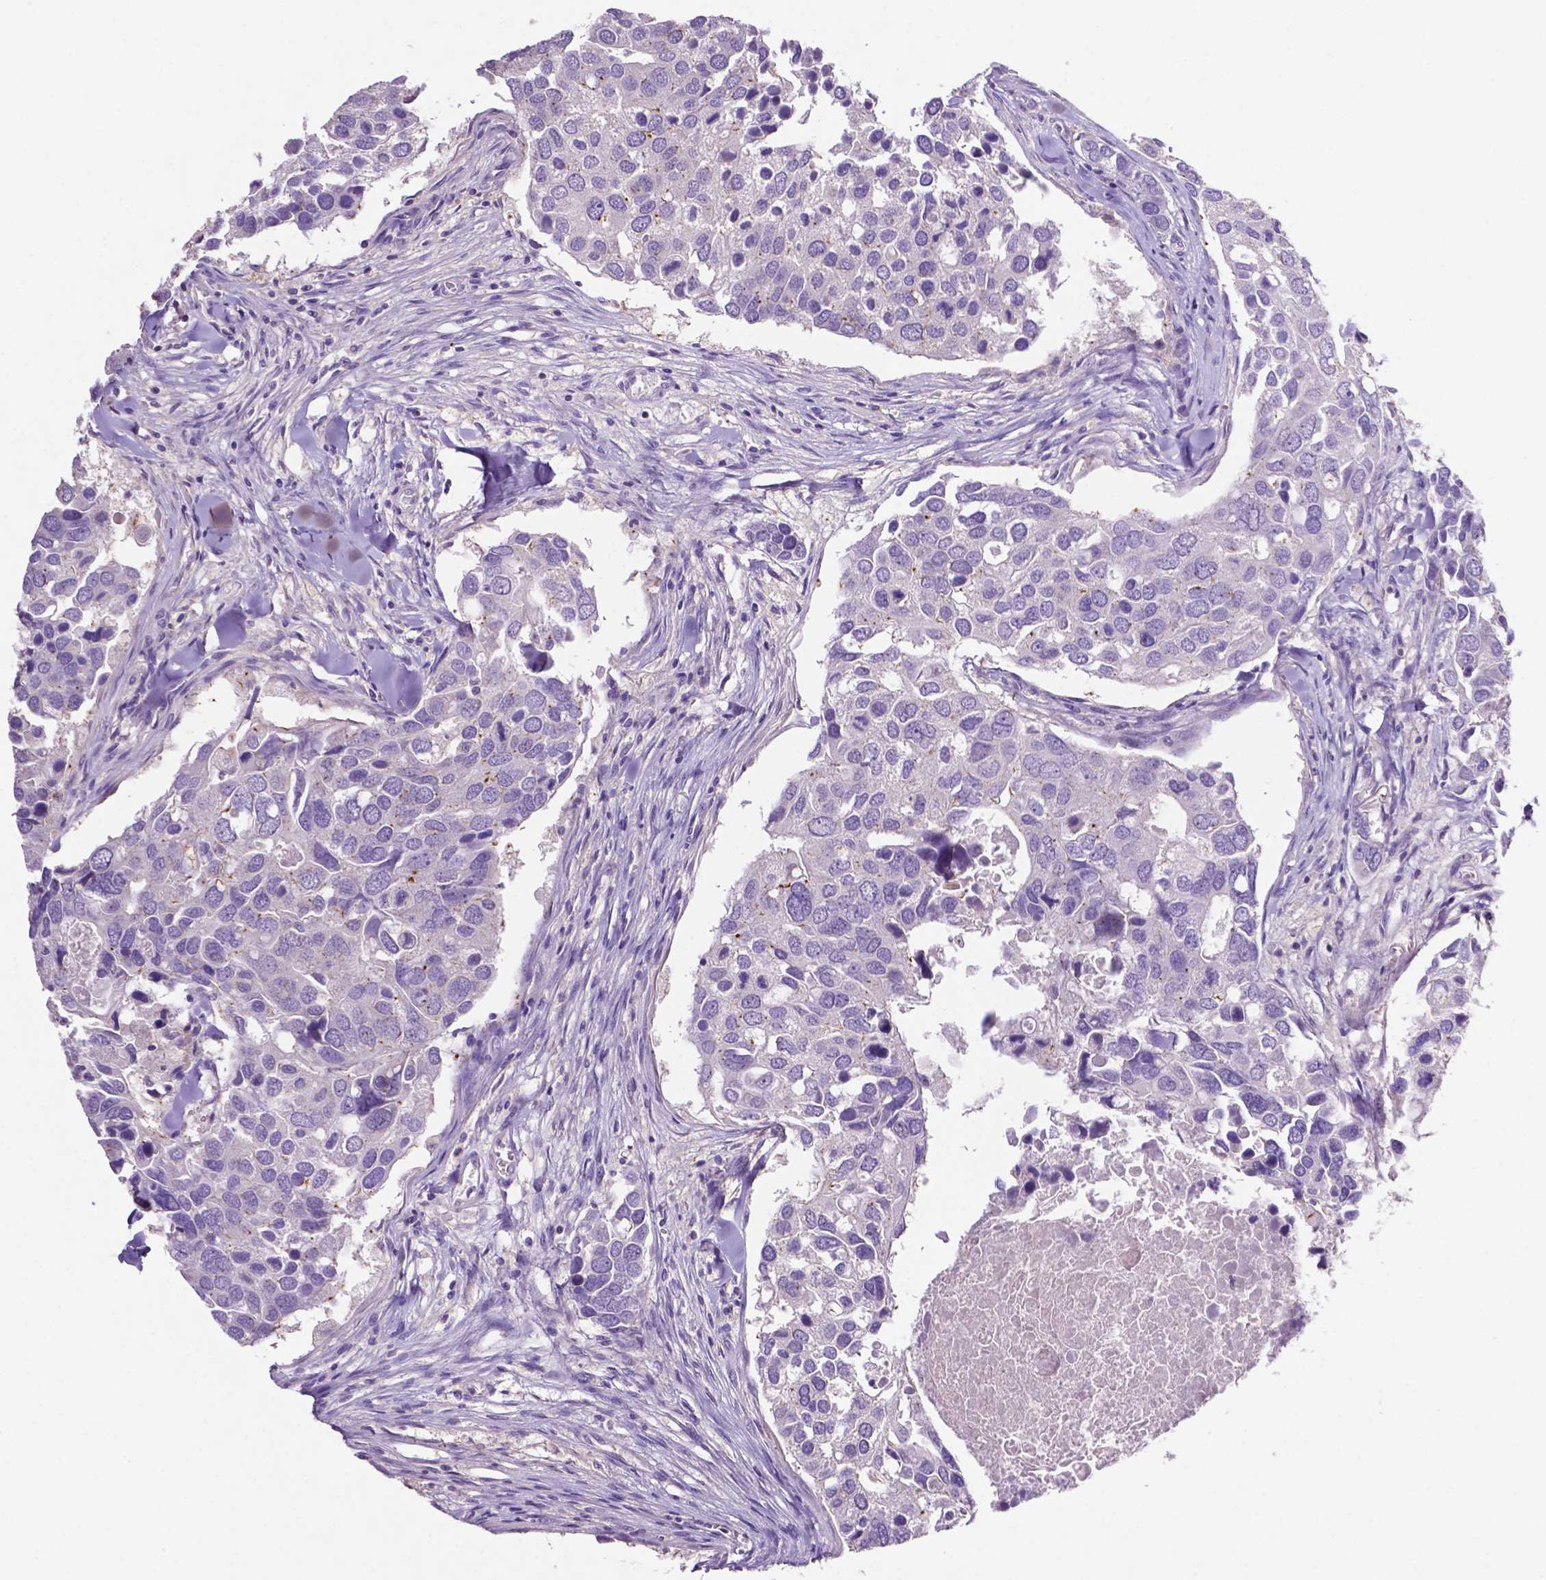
{"staining": {"intensity": "negative", "quantity": "none", "location": "none"}, "tissue": "breast cancer", "cell_type": "Tumor cells", "image_type": "cancer", "snomed": [{"axis": "morphology", "description": "Duct carcinoma"}, {"axis": "topography", "description": "Breast"}], "caption": "Breast cancer (infiltrating ductal carcinoma) was stained to show a protein in brown. There is no significant expression in tumor cells. Nuclei are stained in blue.", "gene": "PRPS2", "patient": {"sex": "female", "age": 83}}